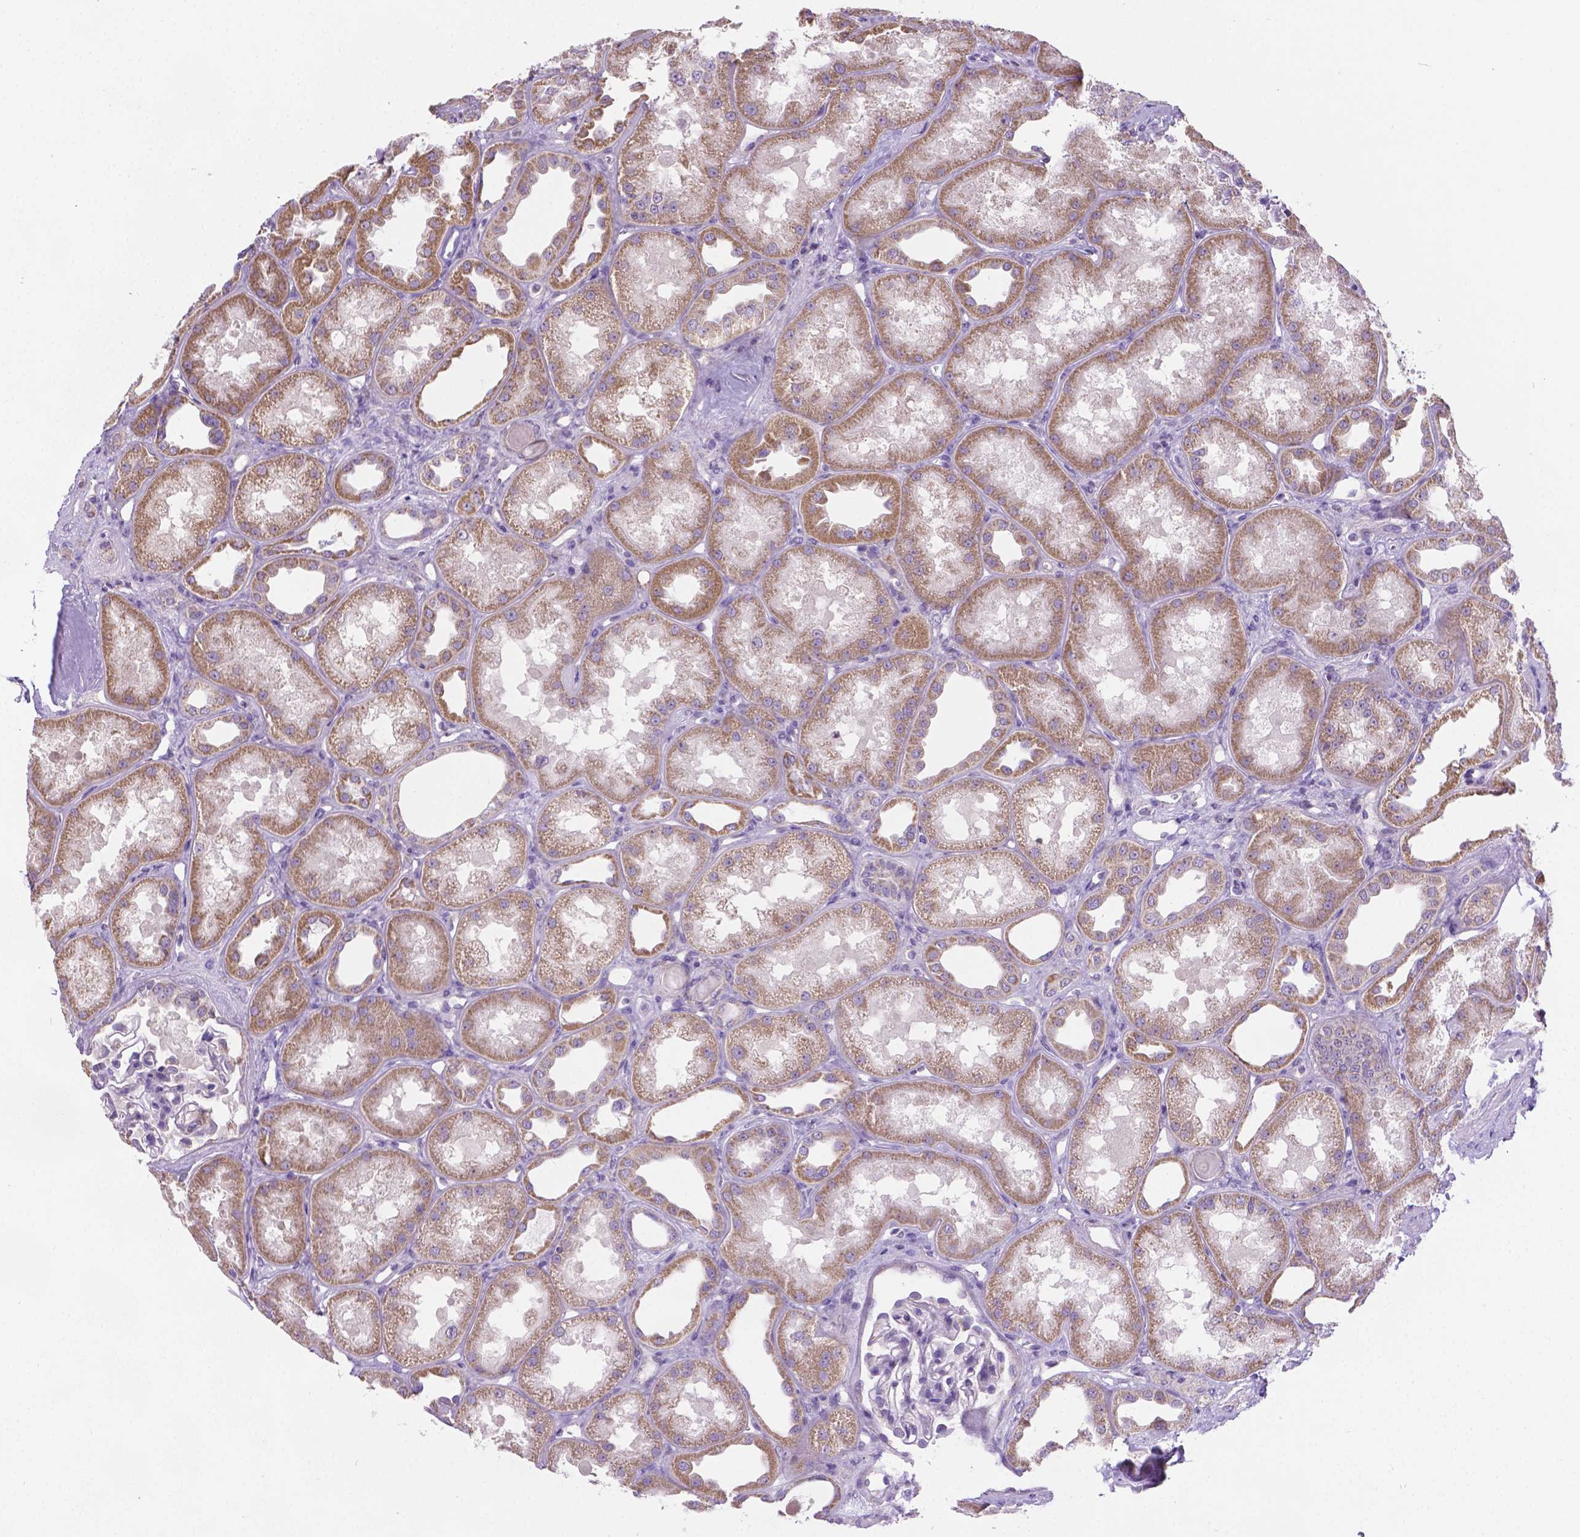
{"staining": {"intensity": "negative", "quantity": "none", "location": "none"}, "tissue": "kidney", "cell_type": "Cells in glomeruli", "image_type": "normal", "snomed": [{"axis": "morphology", "description": "Normal tissue, NOS"}, {"axis": "topography", "description": "Kidney"}], "caption": "The immunohistochemistry micrograph has no significant staining in cells in glomeruli of kidney. (DAB (3,3'-diaminobenzidine) immunohistochemistry visualized using brightfield microscopy, high magnification).", "gene": "CSPG5", "patient": {"sex": "male", "age": 61}}